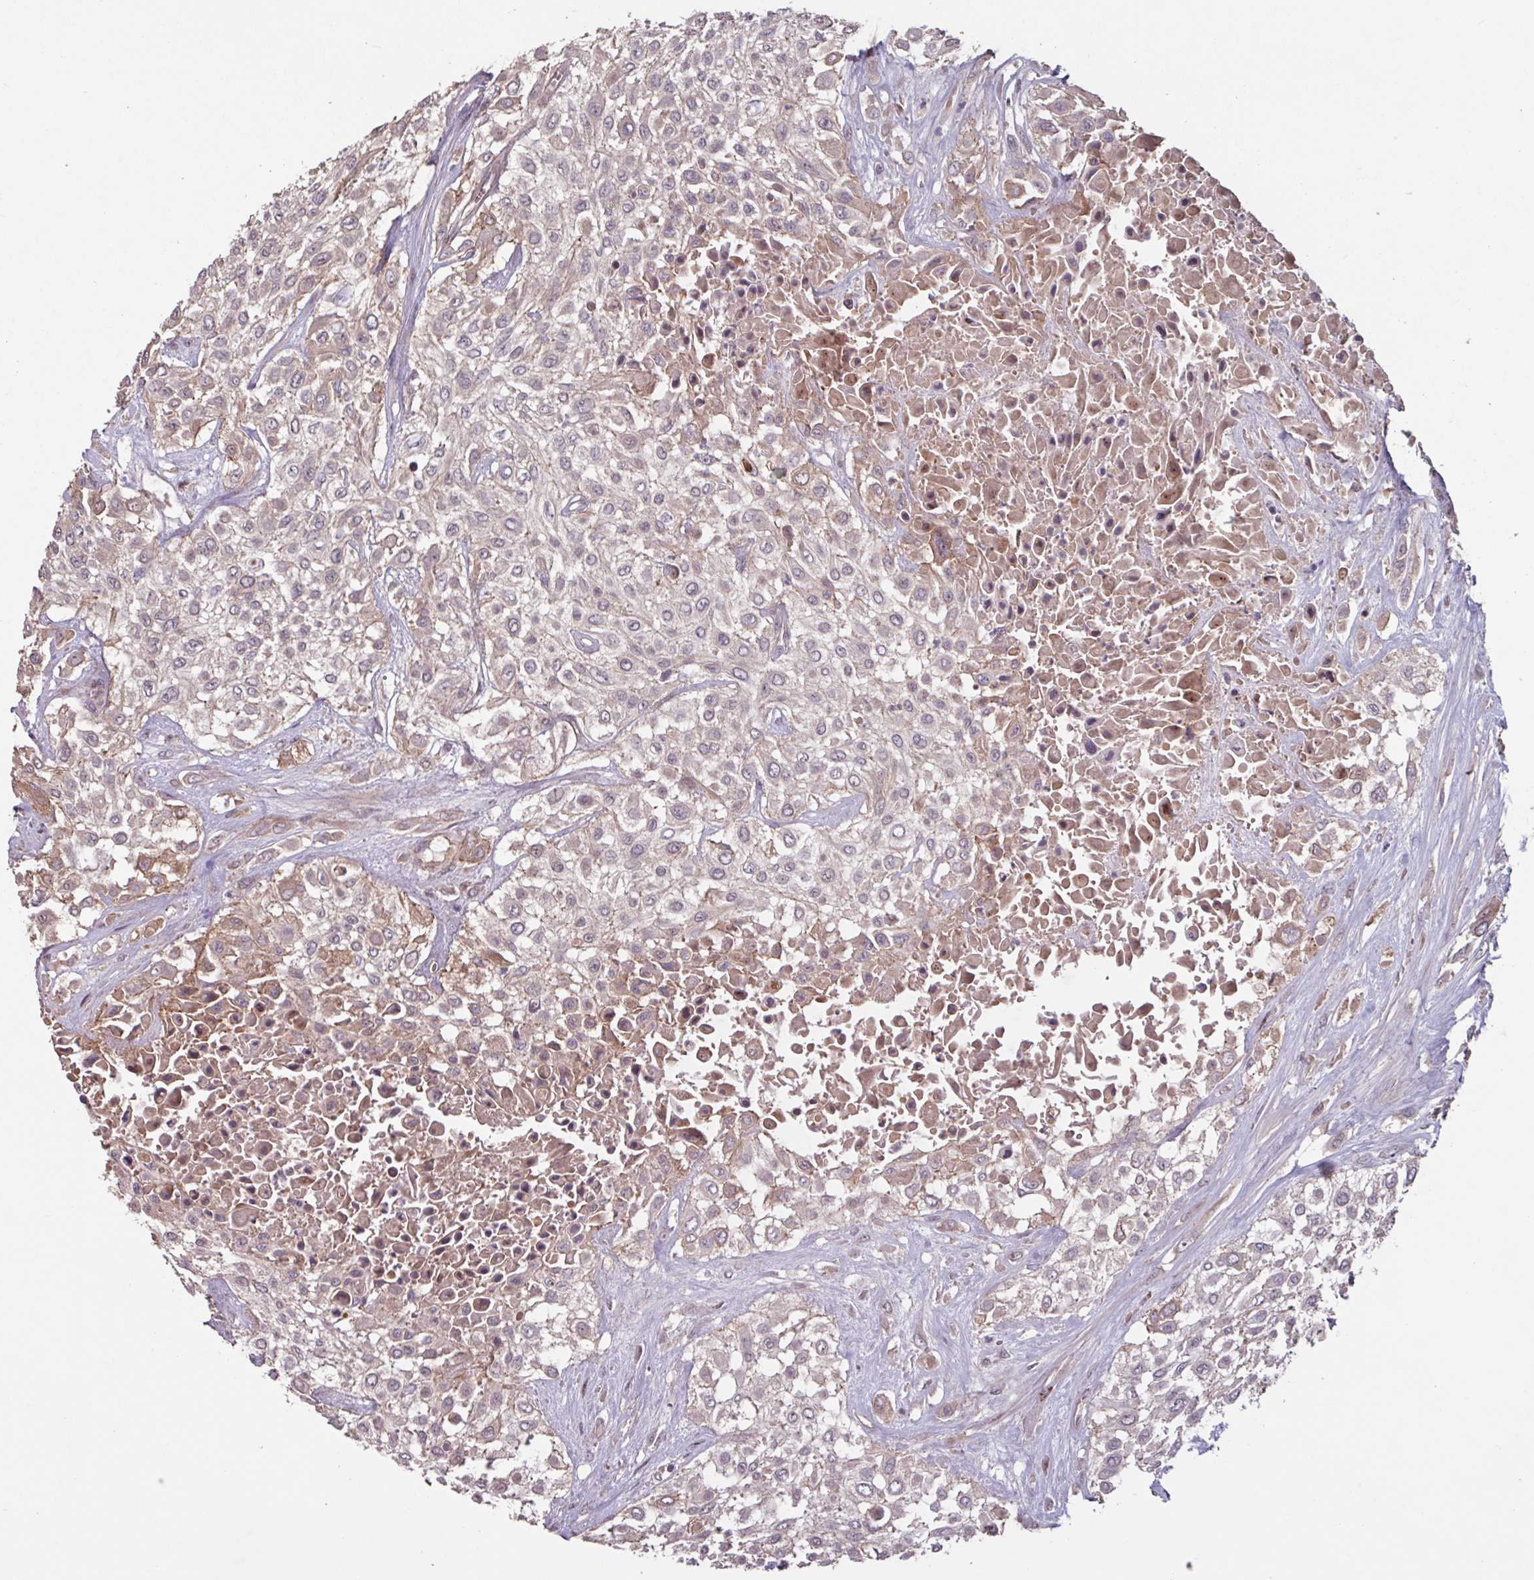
{"staining": {"intensity": "weak", "quantity": "<25%", "location": "cytoplasmic/membranous"}, "tissue": "urothelial cancer", "cell_type": "Tumor cells", "image_type": "cancer", "snomed": [{"axis": "morphology", "description": "Urothelial carcinoma, High grade"}, {"axis": "topography", "description": "Urinary bladder"}], "caption": "Human urothelial cancer stained for a protein using immunohistochemistry demonstrates no expression in tumor cells.", "gene": "TMEM88", "patient": {"sex": "male", "age": 57}}